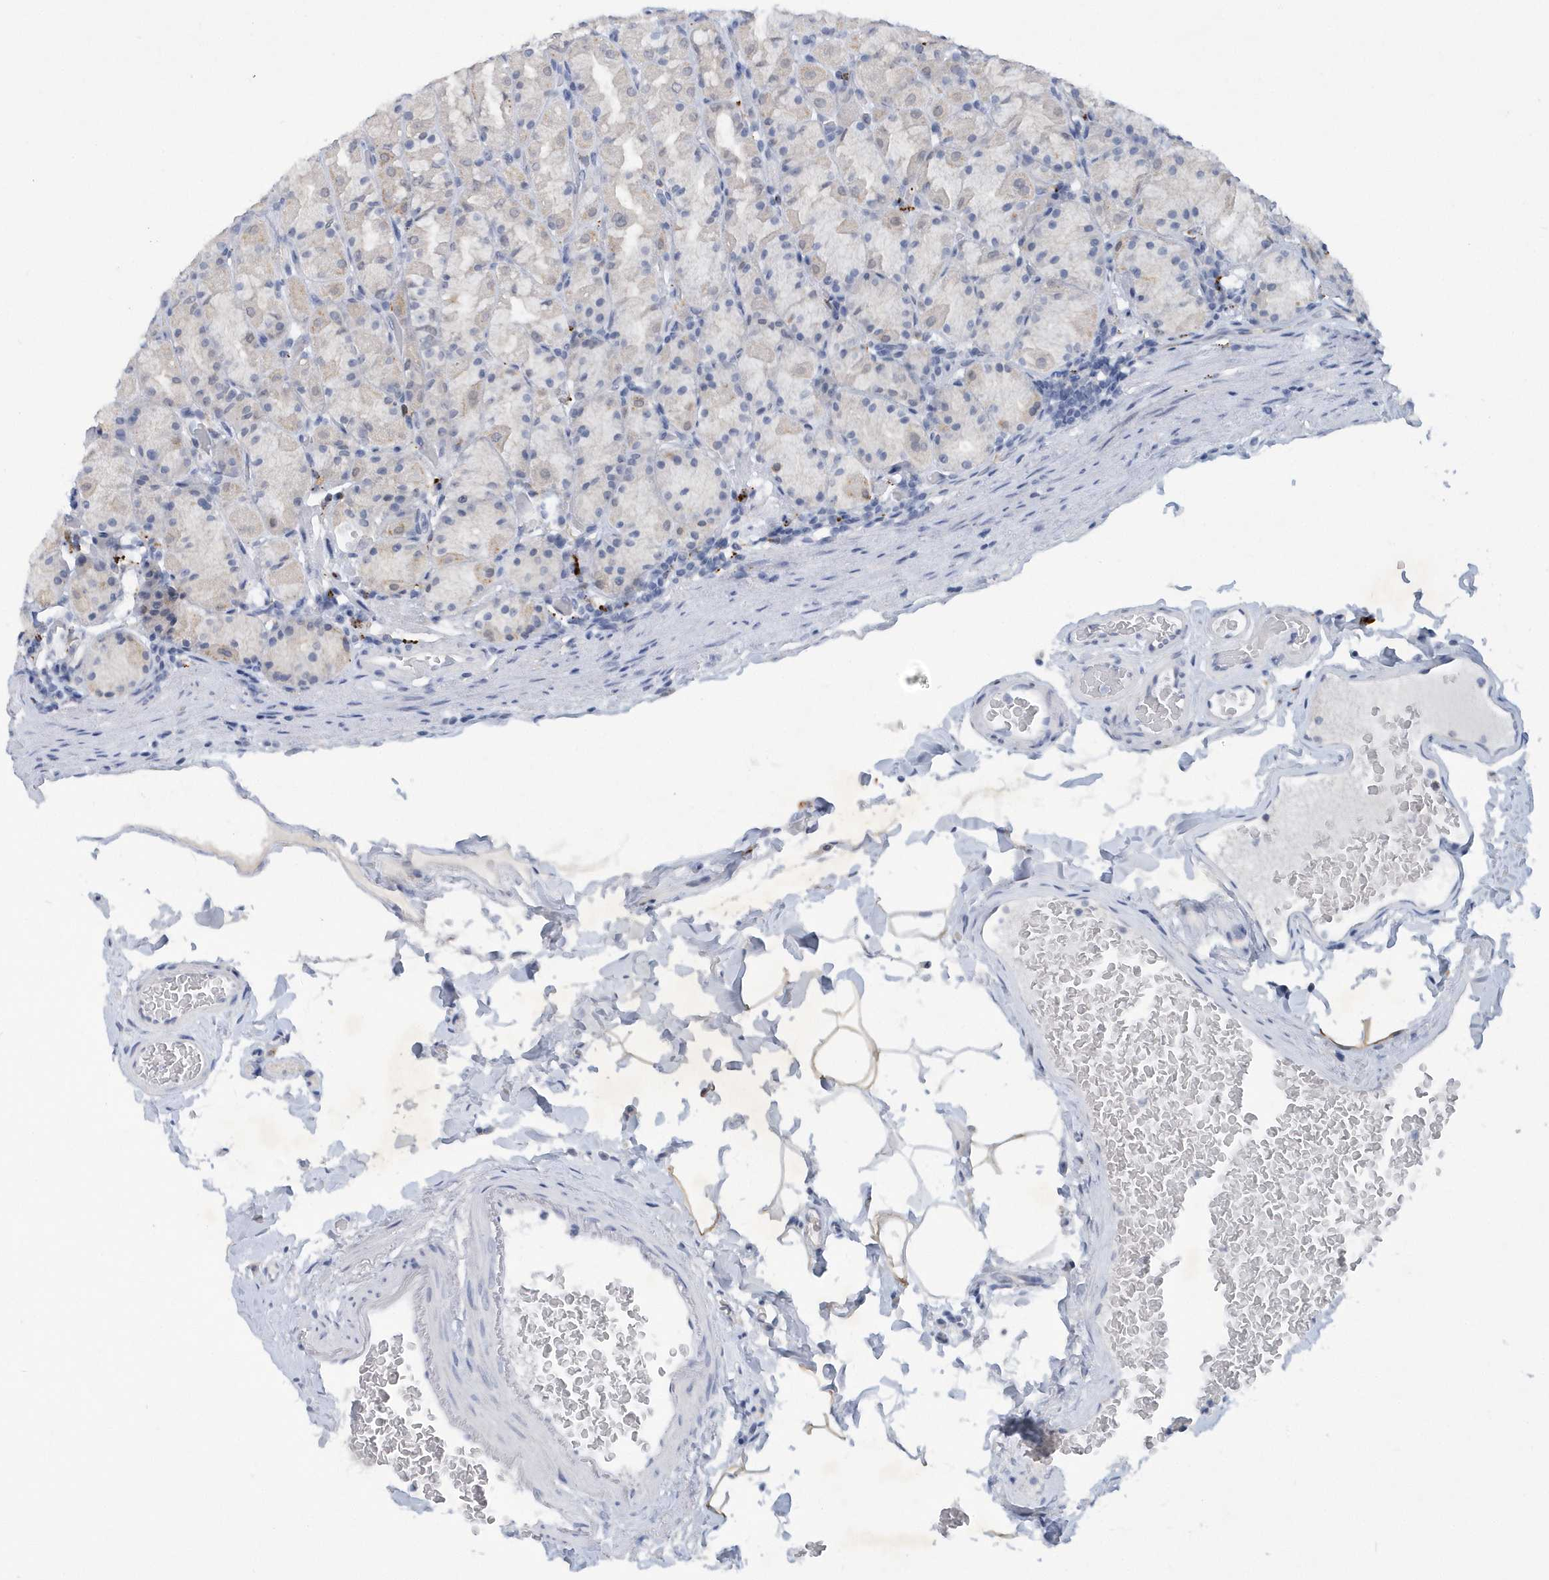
{"staining": {"intensity": "weak", "quantity": "<25%", "location": "cytoplasmic/membranous"}, "tissue": "stomach", "cell_type": "Glandular cells", "image_type": "normal", "snomed": [{"axis": "morphology", "description": "Normal tissue, NOS"}, {"axis": "topography", "description": "Stomach, upper"}], "caption": "The histopathology image reveals no significant expression in glandular cells of stomach.", "gene": "SRGAP3", "patient": {"sex": "male", "age": 68}}